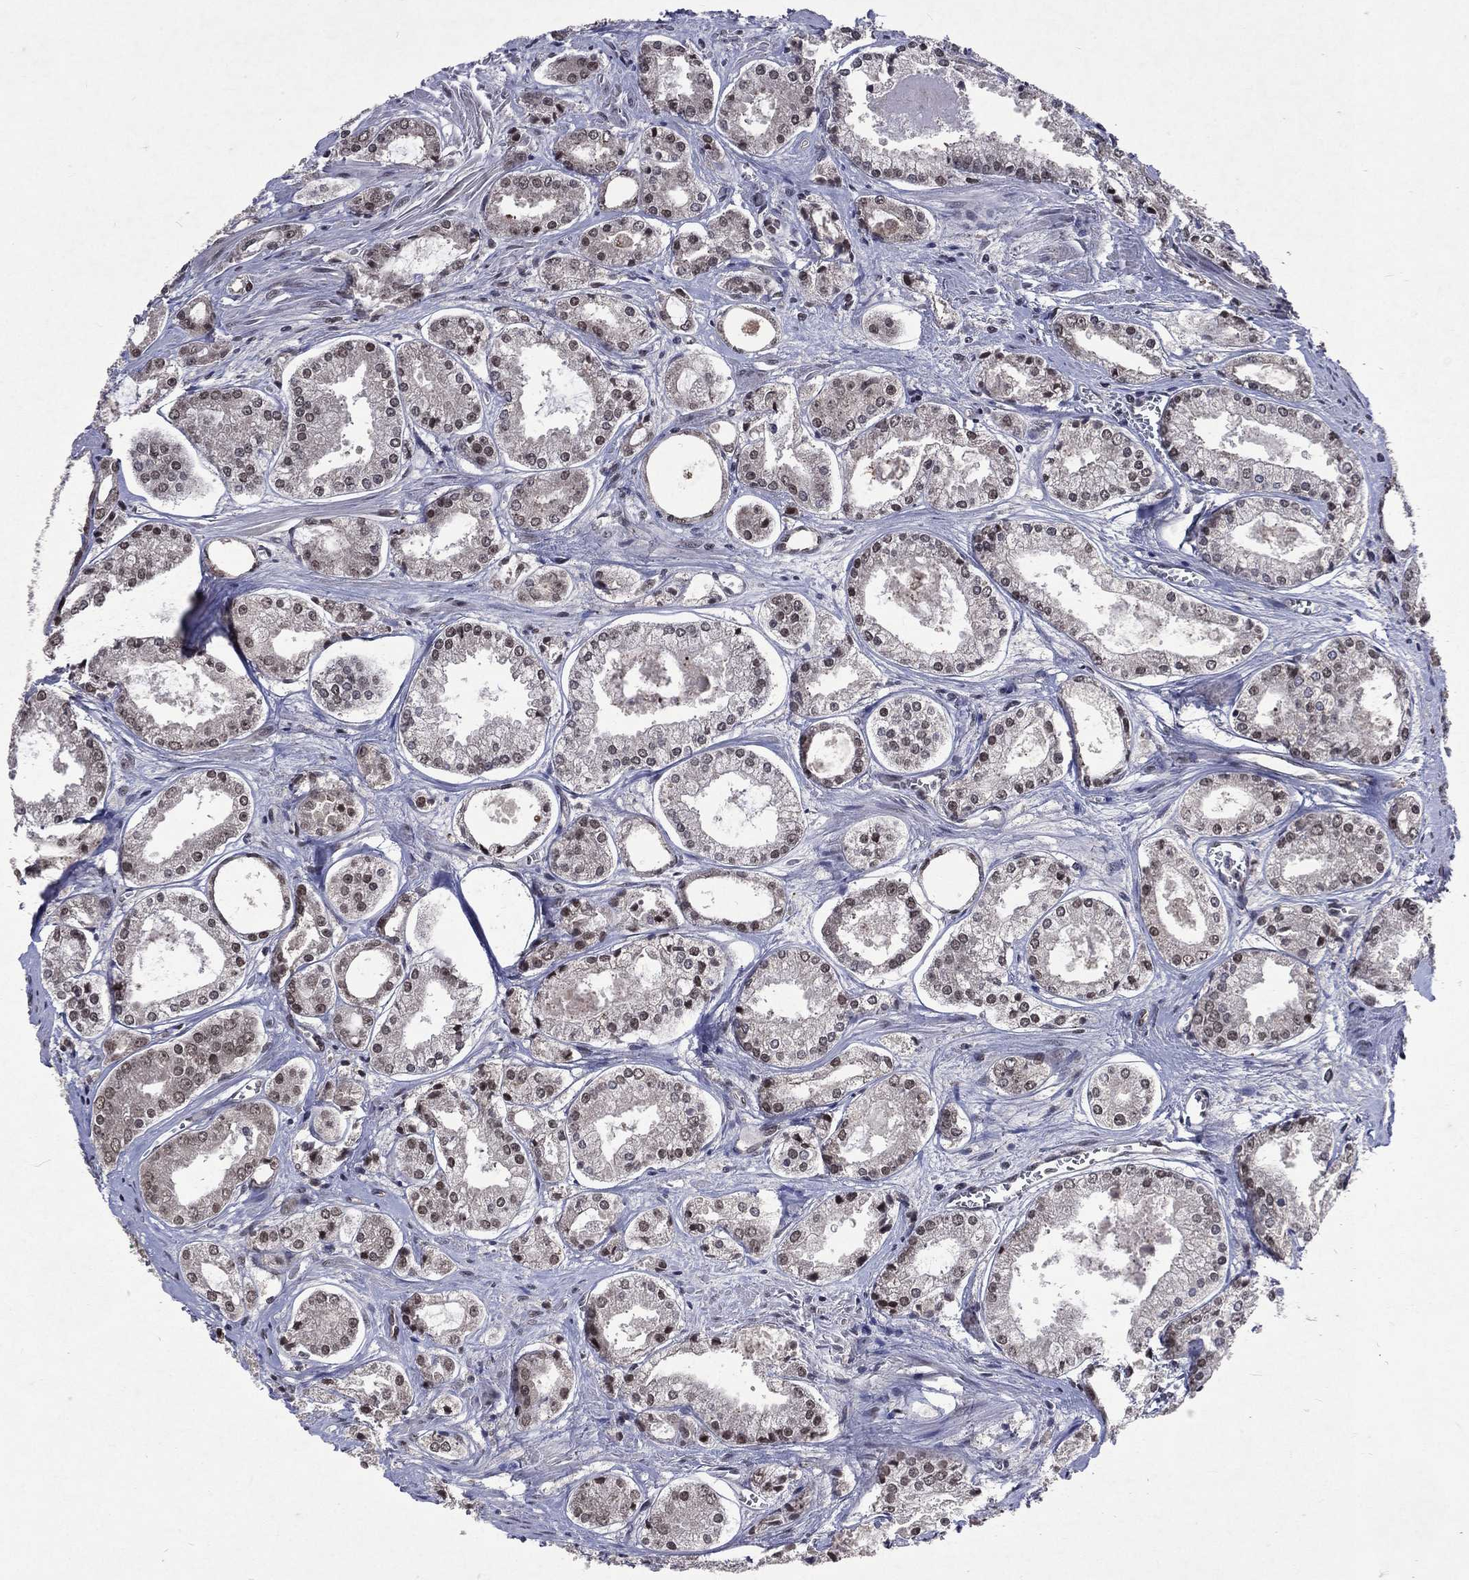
{"staining": {"intensity": "moderate", "quantity": "25%-75%", "location": "nuclear"}, "tissue": "prostate cancer", "cell_type": "Tumor cells", "image_type": "cancer", "snomed": [{"axis": "morphology", "description": "Adenocarcinoma, NOS"}, {"axis": "topography", "description": "Prostate"}], "caption": "Immunohistochemical staining of prostate adenocarcinoma displays medium levels of moderate nuclear protein positivity in about 25%-75% of tumor cells. The protein of interest is shown in brown color, while the nuclei are stained blue.", "gene": "DMAP1", "patient": {"sex": "male", "age": 72}}